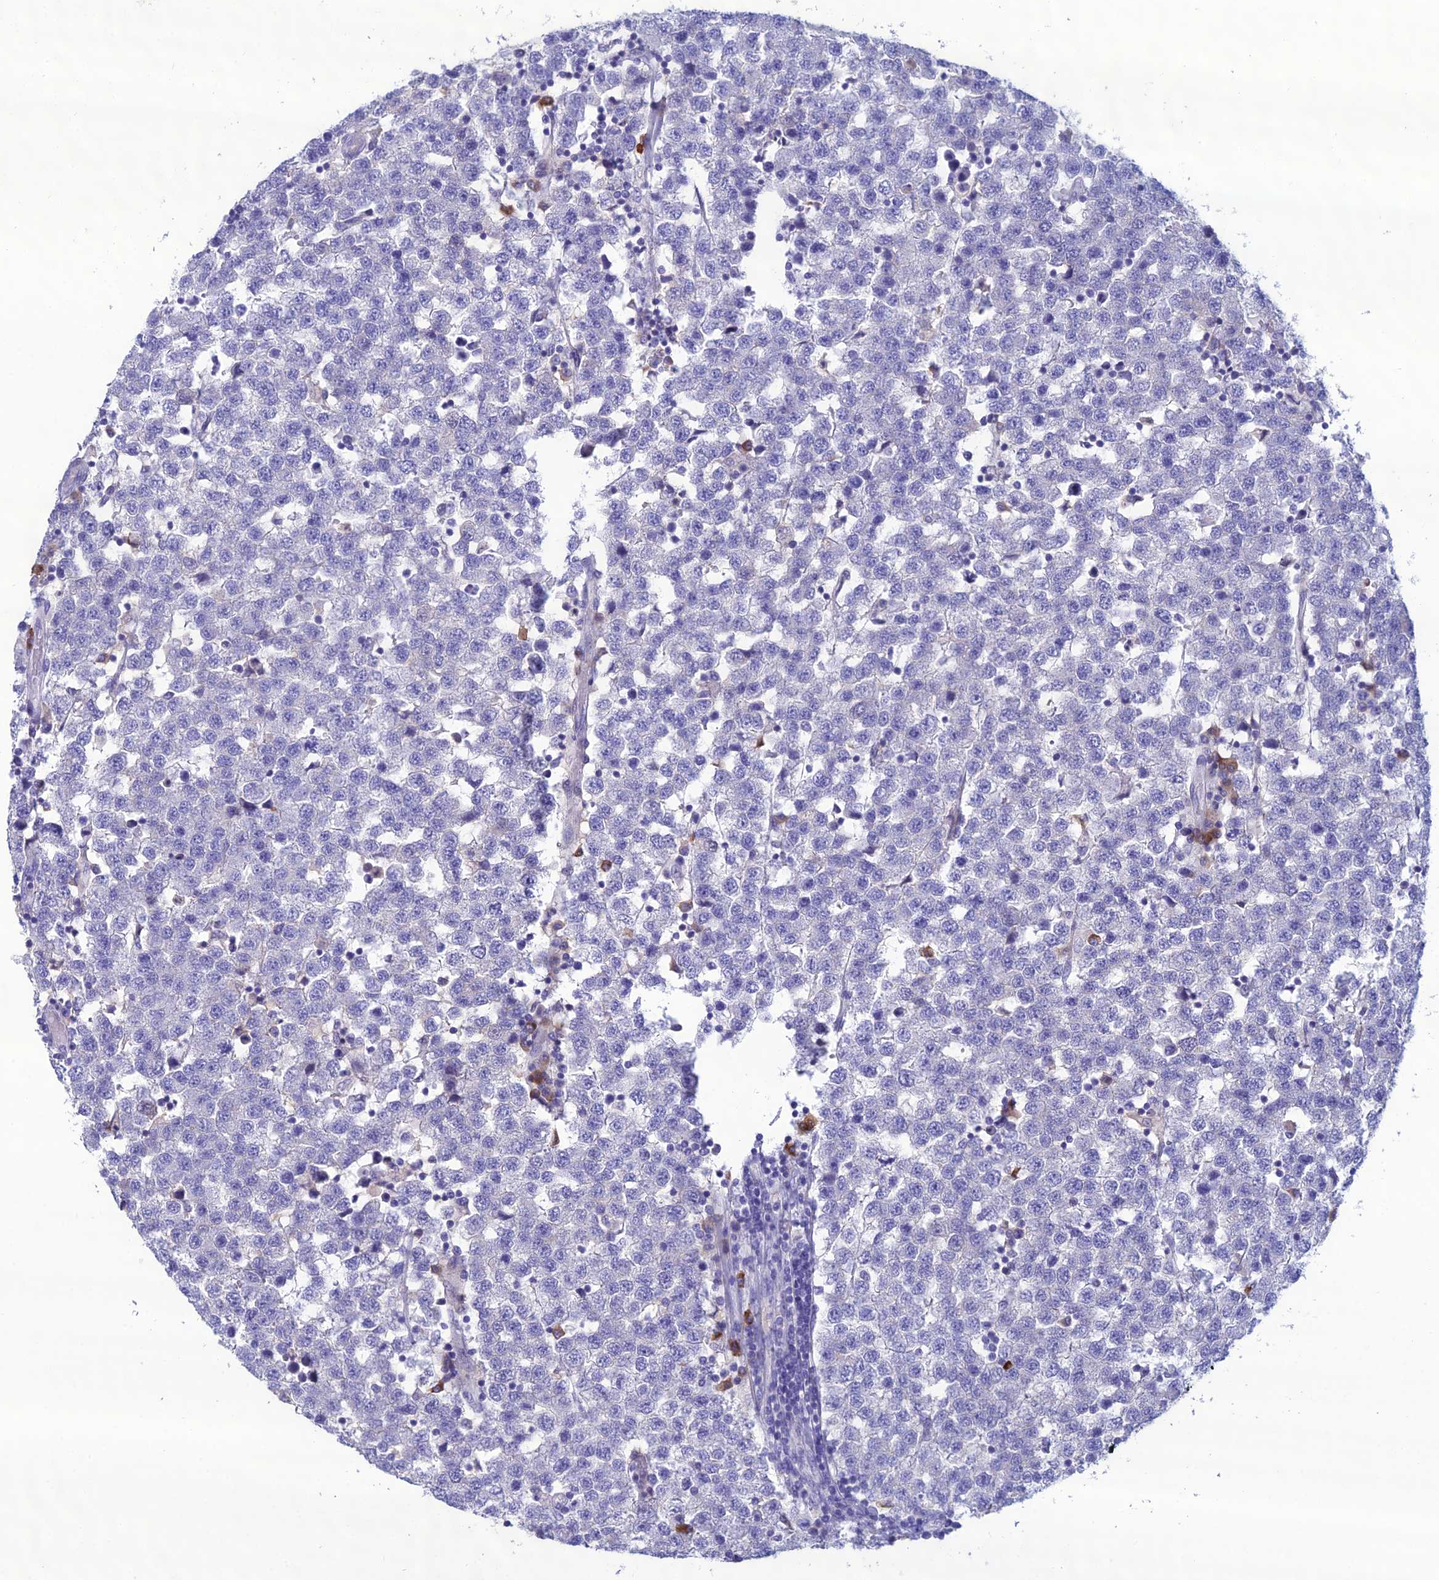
{"staining": {"intensity": "negative", "quantity": "none", "location": "none"}, "tissue": "testis cancer", "cell_type": "Tumor cells", "image_type": "cancer", "snomed": [{"axis": "morphology", "description": "Seminoma, NOS"}, {"axis": "topography", "description": "Testis"}], "caption": "An image of human testis seminoma is negative for staining in tumor cells. Brightfield microscopy of immunohistochemistry (IHC) stained with DAB (3,3'-diaminobenzidine) (brown) and hematoxylin (blue), captured at high magnification.", "gene": "CRB2", "patient": {"sex": "male", "age": 34}}